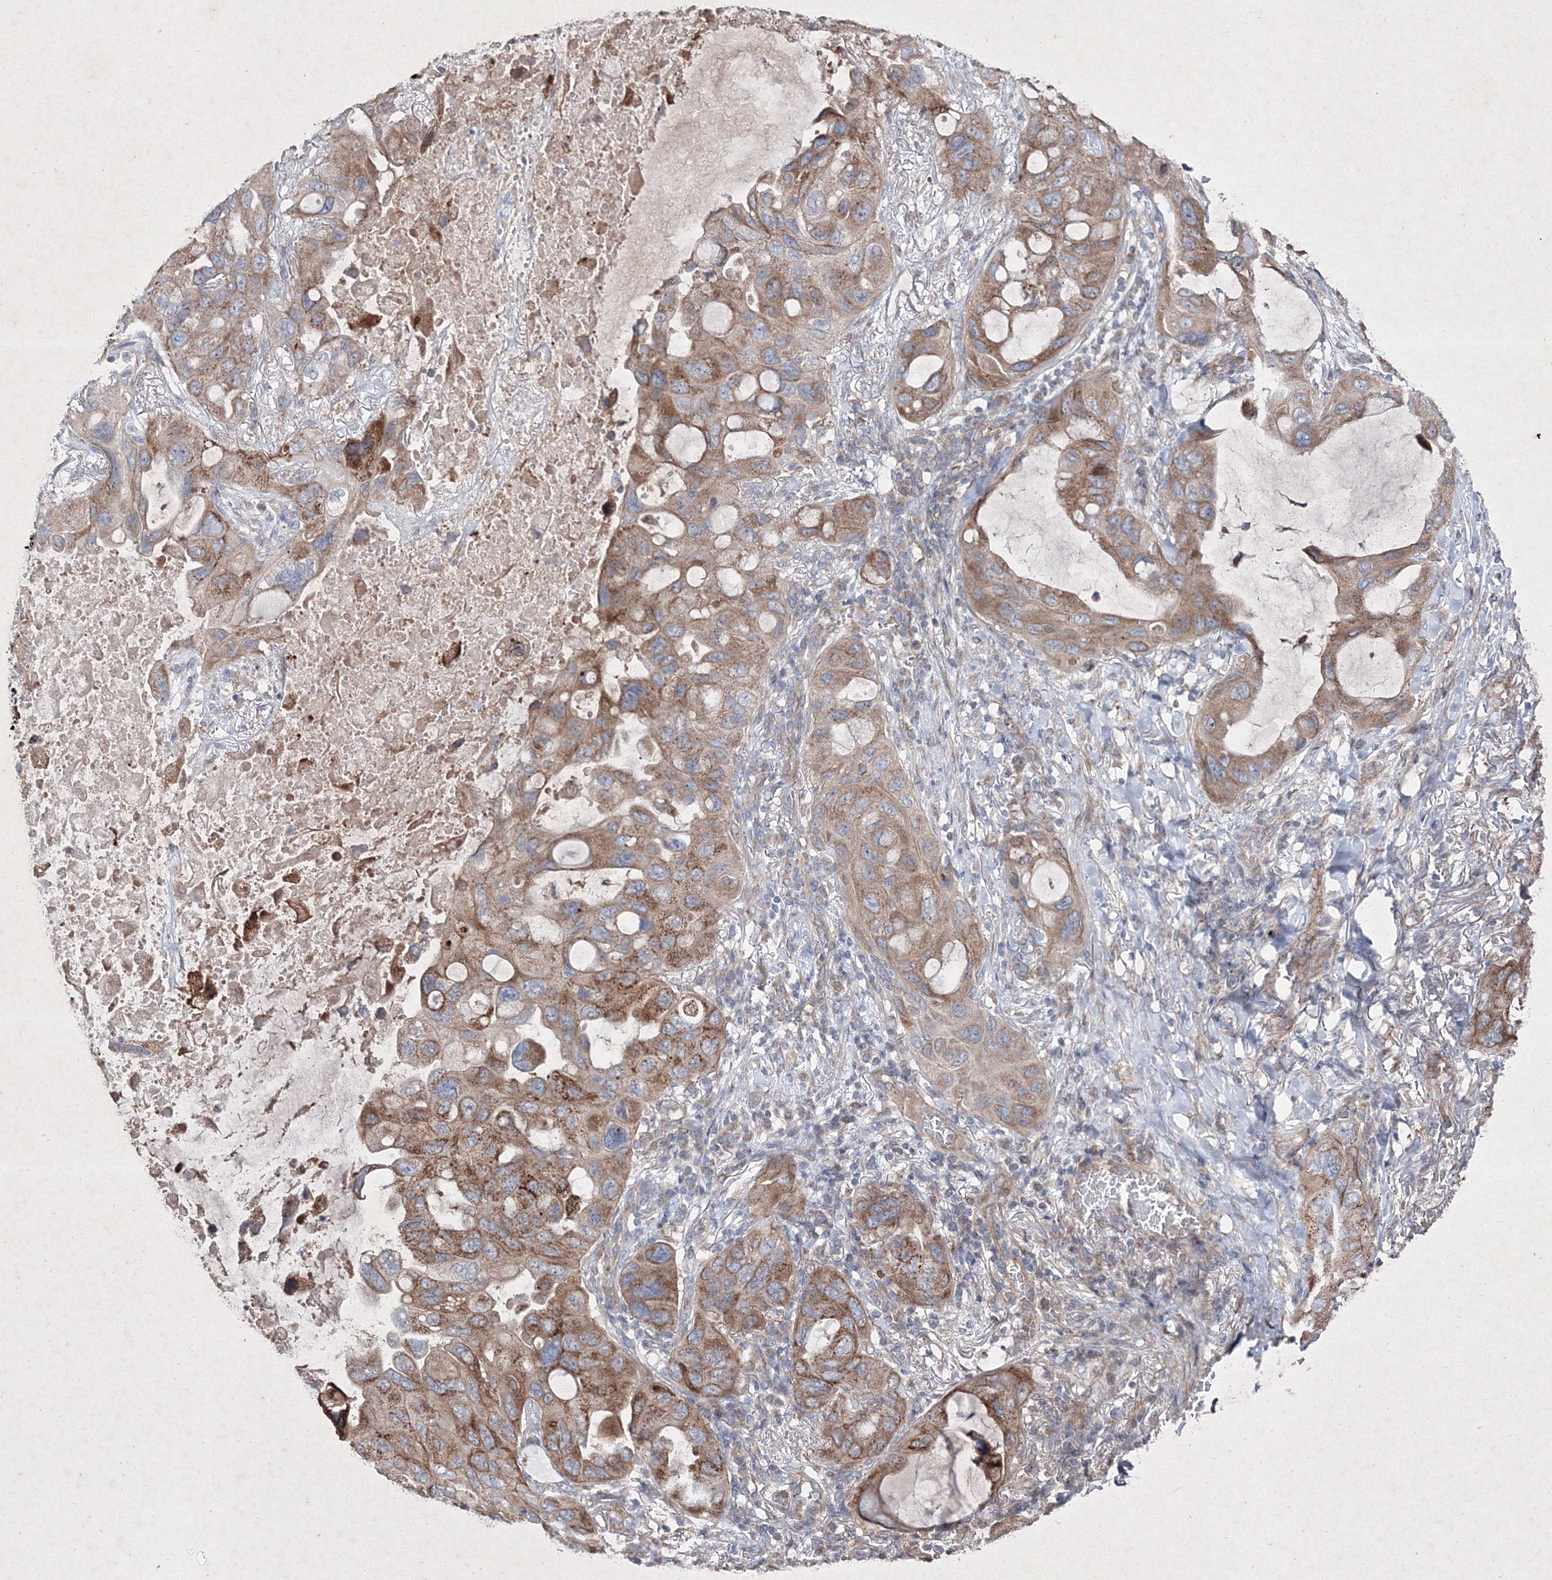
{"staining": {"intensity": "moderate", "quantity": ">75%", "location": "cytoplasmic/membranous"}, "tissue": "lung cancer", "cell_type": "Tumor cells", "image_type": "cancer", "snomed": [{"axis": "morphology", "description": "Squamous cell carcinoma, NOS"}, {"axis": "topography", "description": "Lung"}], "caption": "This micrograph exhibits immunohistochemistry (IHC) staining of human squamous cell carcinoma (lung), with medium moderate cytoplasmic/membranous expression in about >75% of tumor cells.", "gene": "GFM1", "patient": {"sex": "female", "age": 73}}